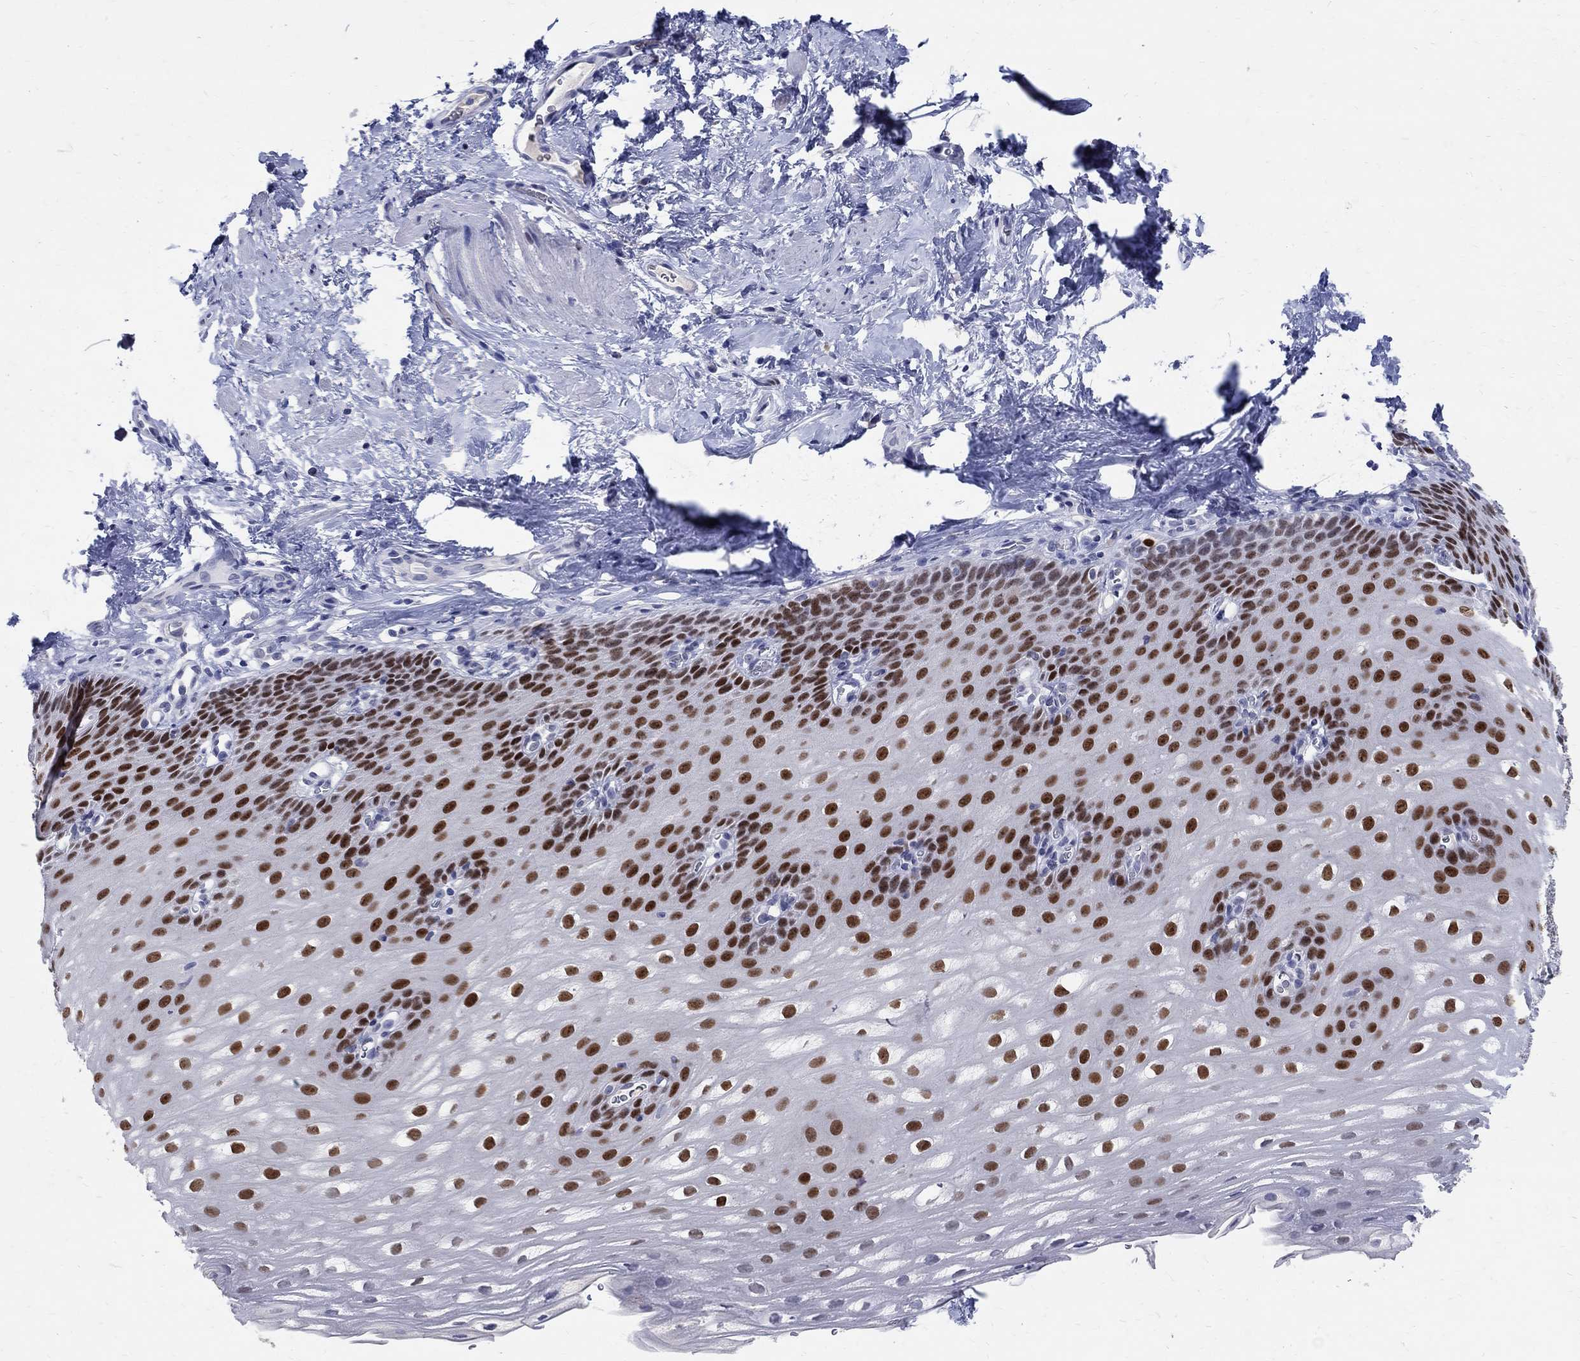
{"staining": {"intensity": "strong", "quantity": "25%-75%", "location": "nuclear"}, "tissue": "esophagus", "cell_type": "Squamous epithelial cells", "image_type": "normal", "snomed": [{"axis": "morphology", "description": "Normal tissue, NOS"}, {"axis": "topography", "description": "Esophagus"}], "caption": "The histopathology image demonstrates a brown stain indicating the presence of a protein in the nuclear of squamous epithelial cells in esophagus. (DAB (3,3'-diaminobenzidine) = brown stain, brightfield microscopy at high magnification).", "gene": "SOX2", "patient": {"sex": "male", "age": 64}}